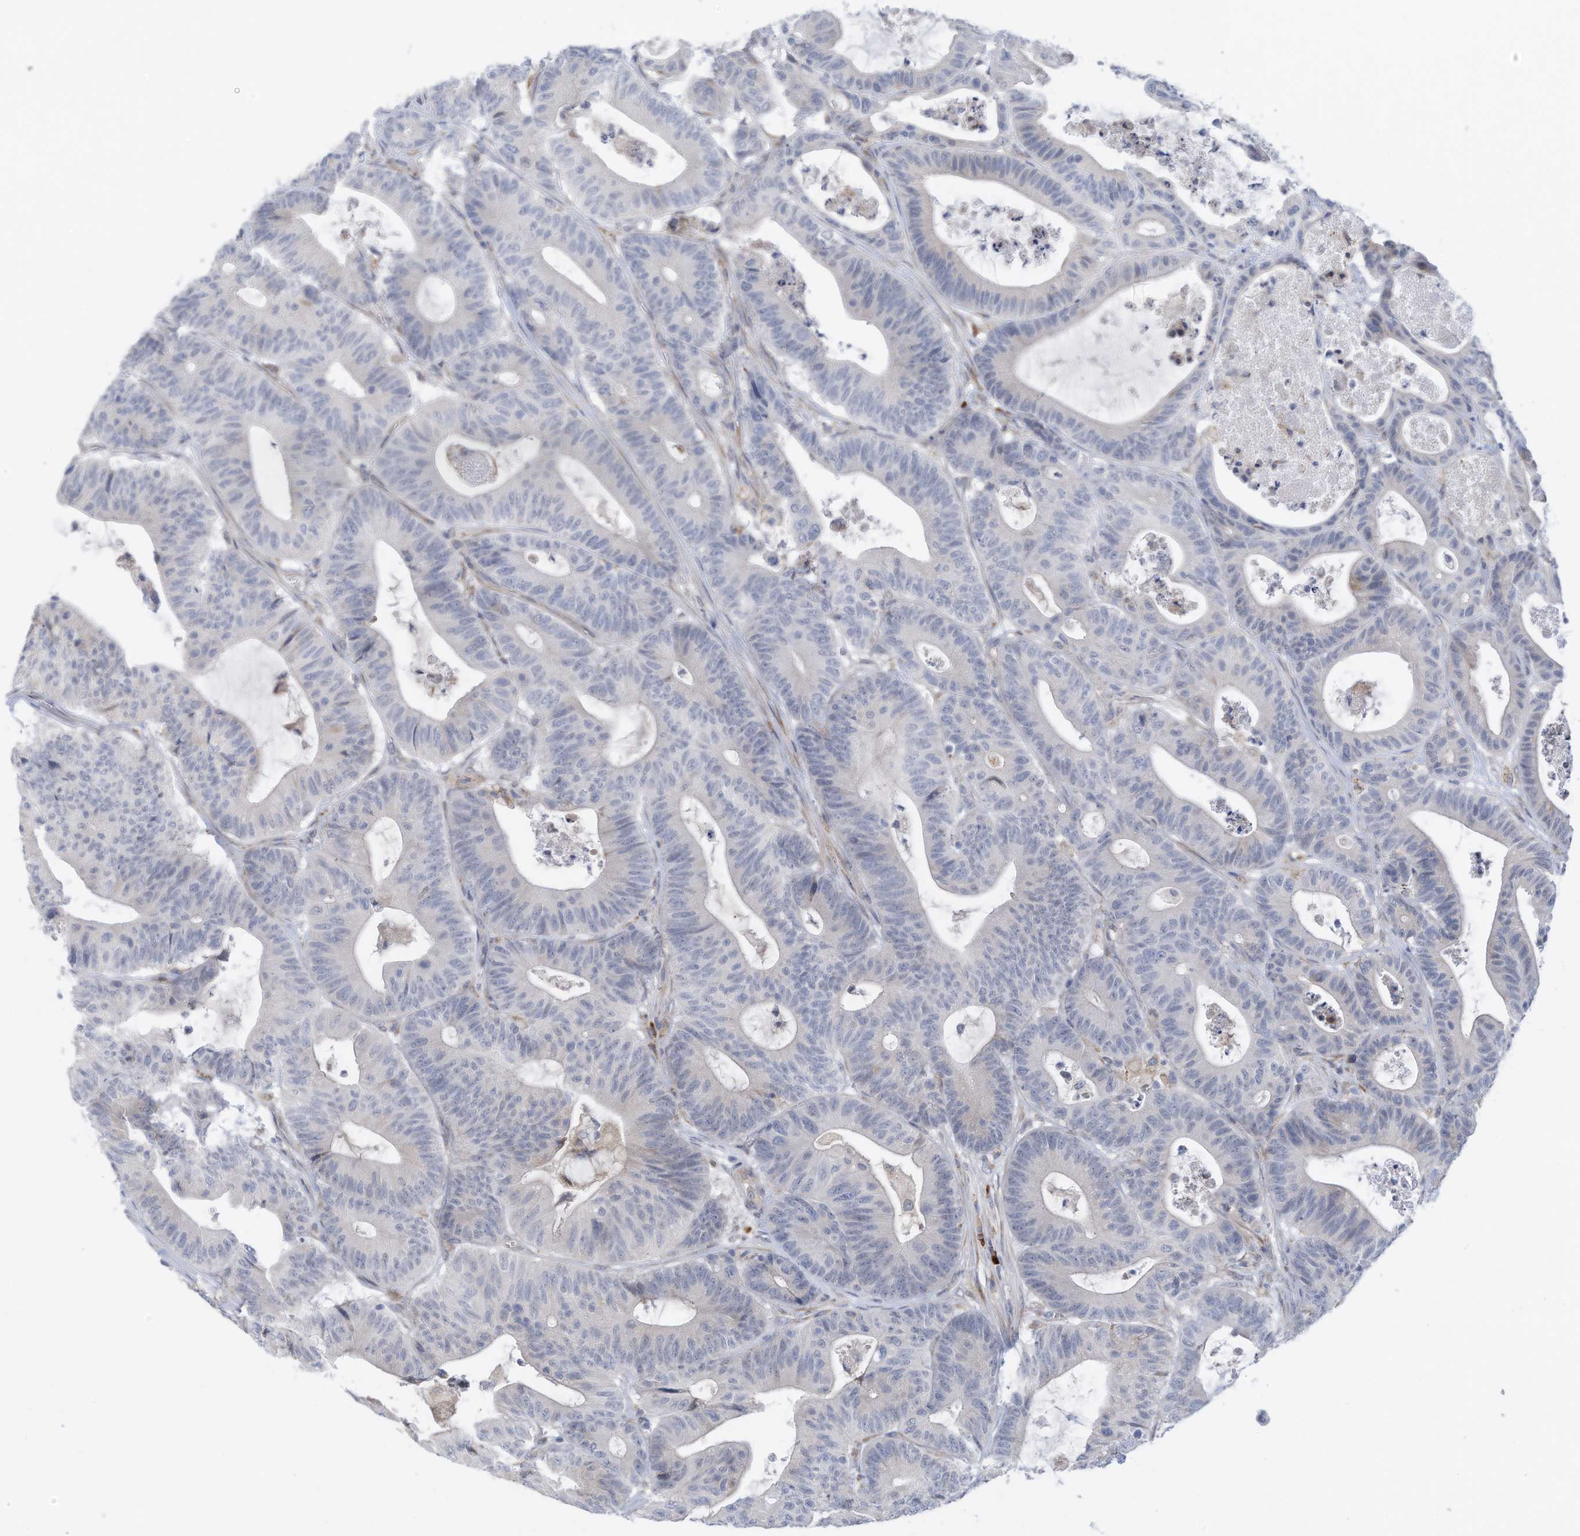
{"staining": {"intensity": "negative", "quantity": "none", "location": "none"}, "tissue": "colorectal cancer", "cell_type": "Tumor cells", "image_type": "cancer", "snomed": [{"axis": "morphology", "description": "Adenocarcinoma, NOS"}, {"axis": "topography", "description": "Colon"}], "caption": "Human adenocarcinoma (colorectal) stained for a protein using immunohistochemistry exhibits no expression in tumor cells.", "gene": "ZNF292", "patient": {"sex": "female", "age": 84}}